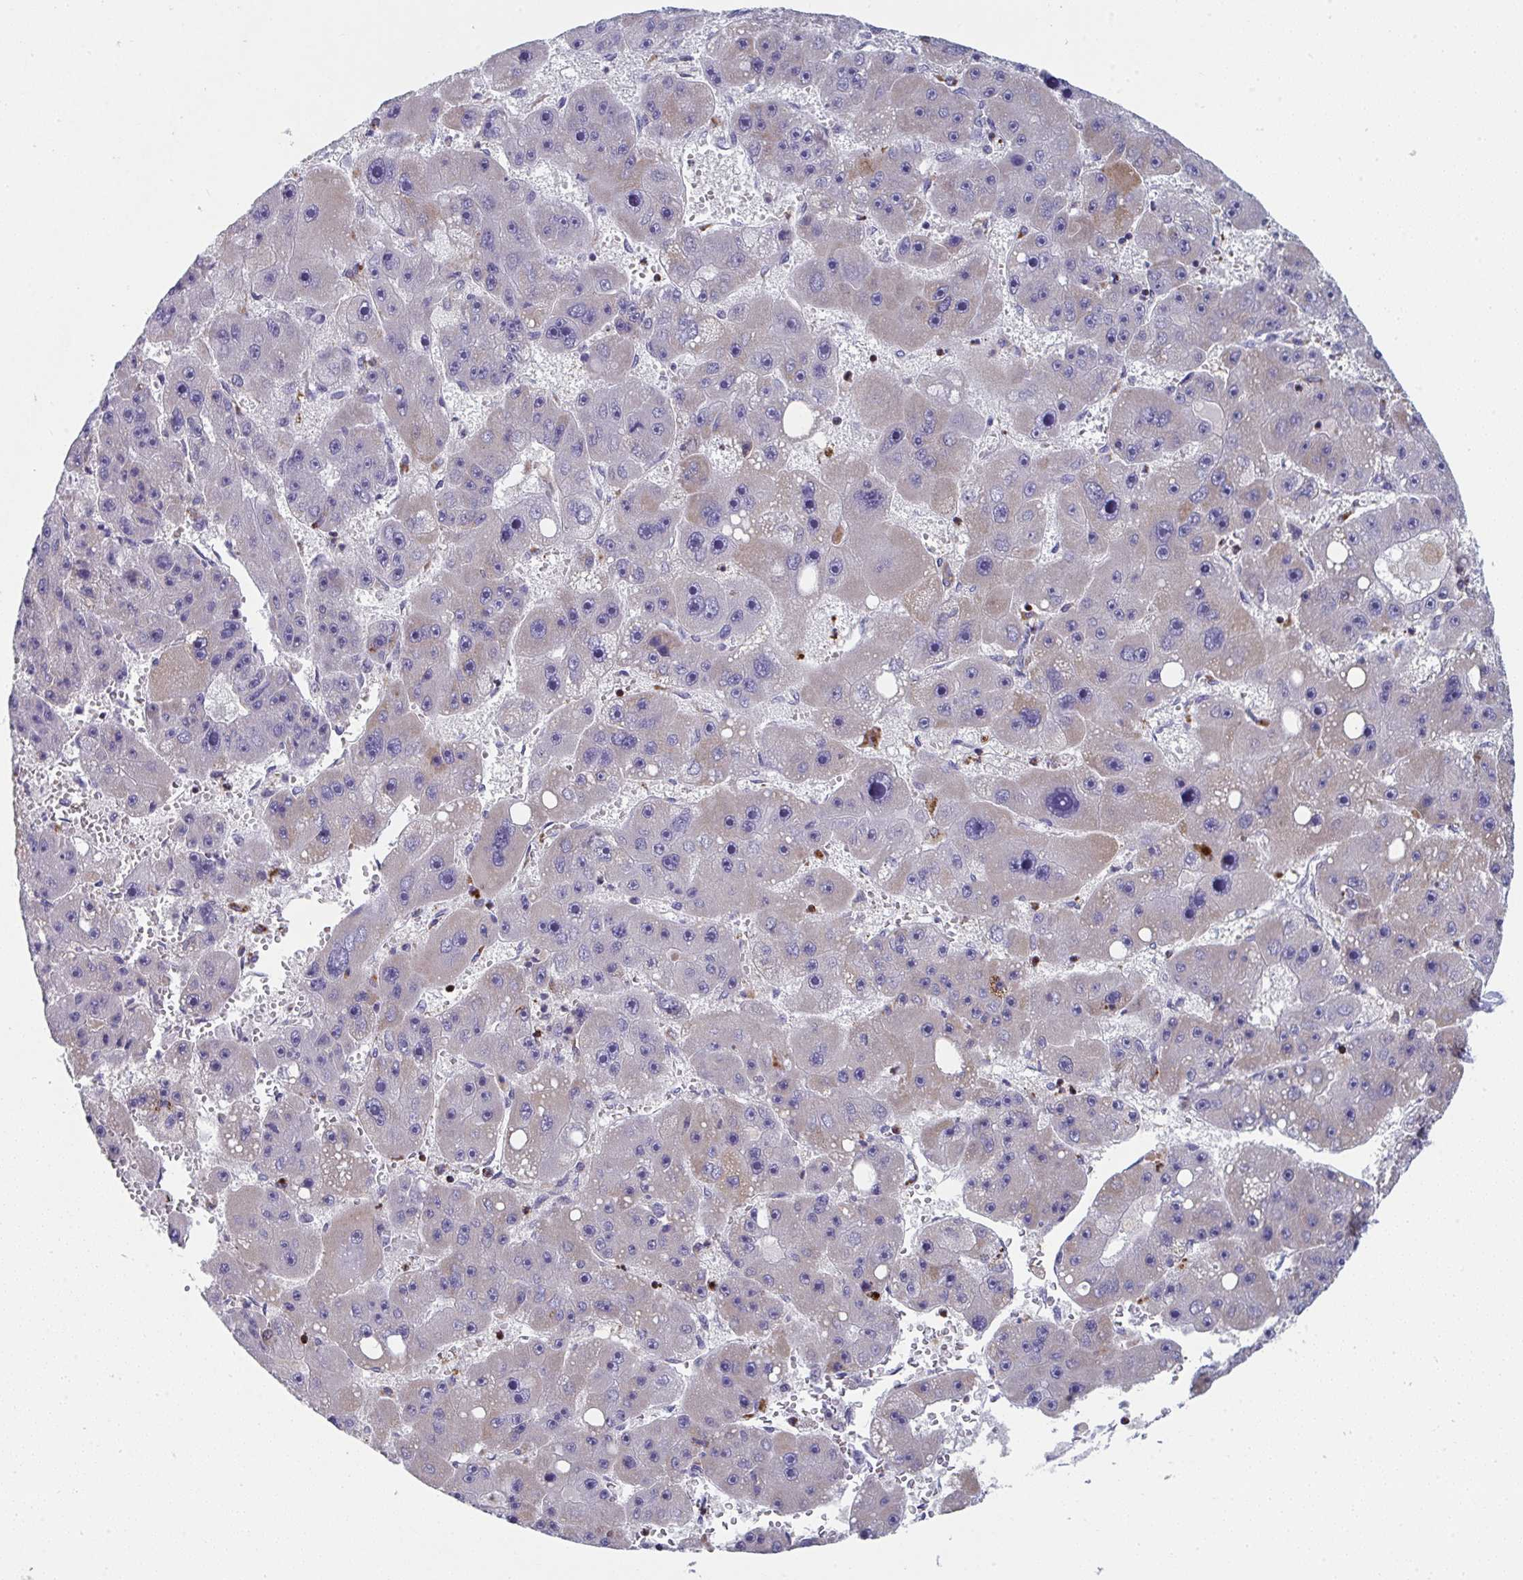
{"staining": {"intensity": "weak", "quantity": "25%-75%", "location": "cytoplasmic/membranous"}, "tissue": "liver cancer", "cell_type": "Tumor cells", "image_type": "cancer", "snomed": [{"axis": "morphology", "description": "Carcinoma, Hepatocellular, NOS"}, {"axis": "topography", "description": "Liver"}], "caption": "DAB (3,3'-diaminobenzidine) immunohistochemical staining of human liver cancer (hepatocellular carcinoma) exhibits weak cytoplasmic/membranous protein expression in approximately 25%-75% of tumor cells.", "gene": "AOC2", "patient": {"sex": "female", "age": 61}}